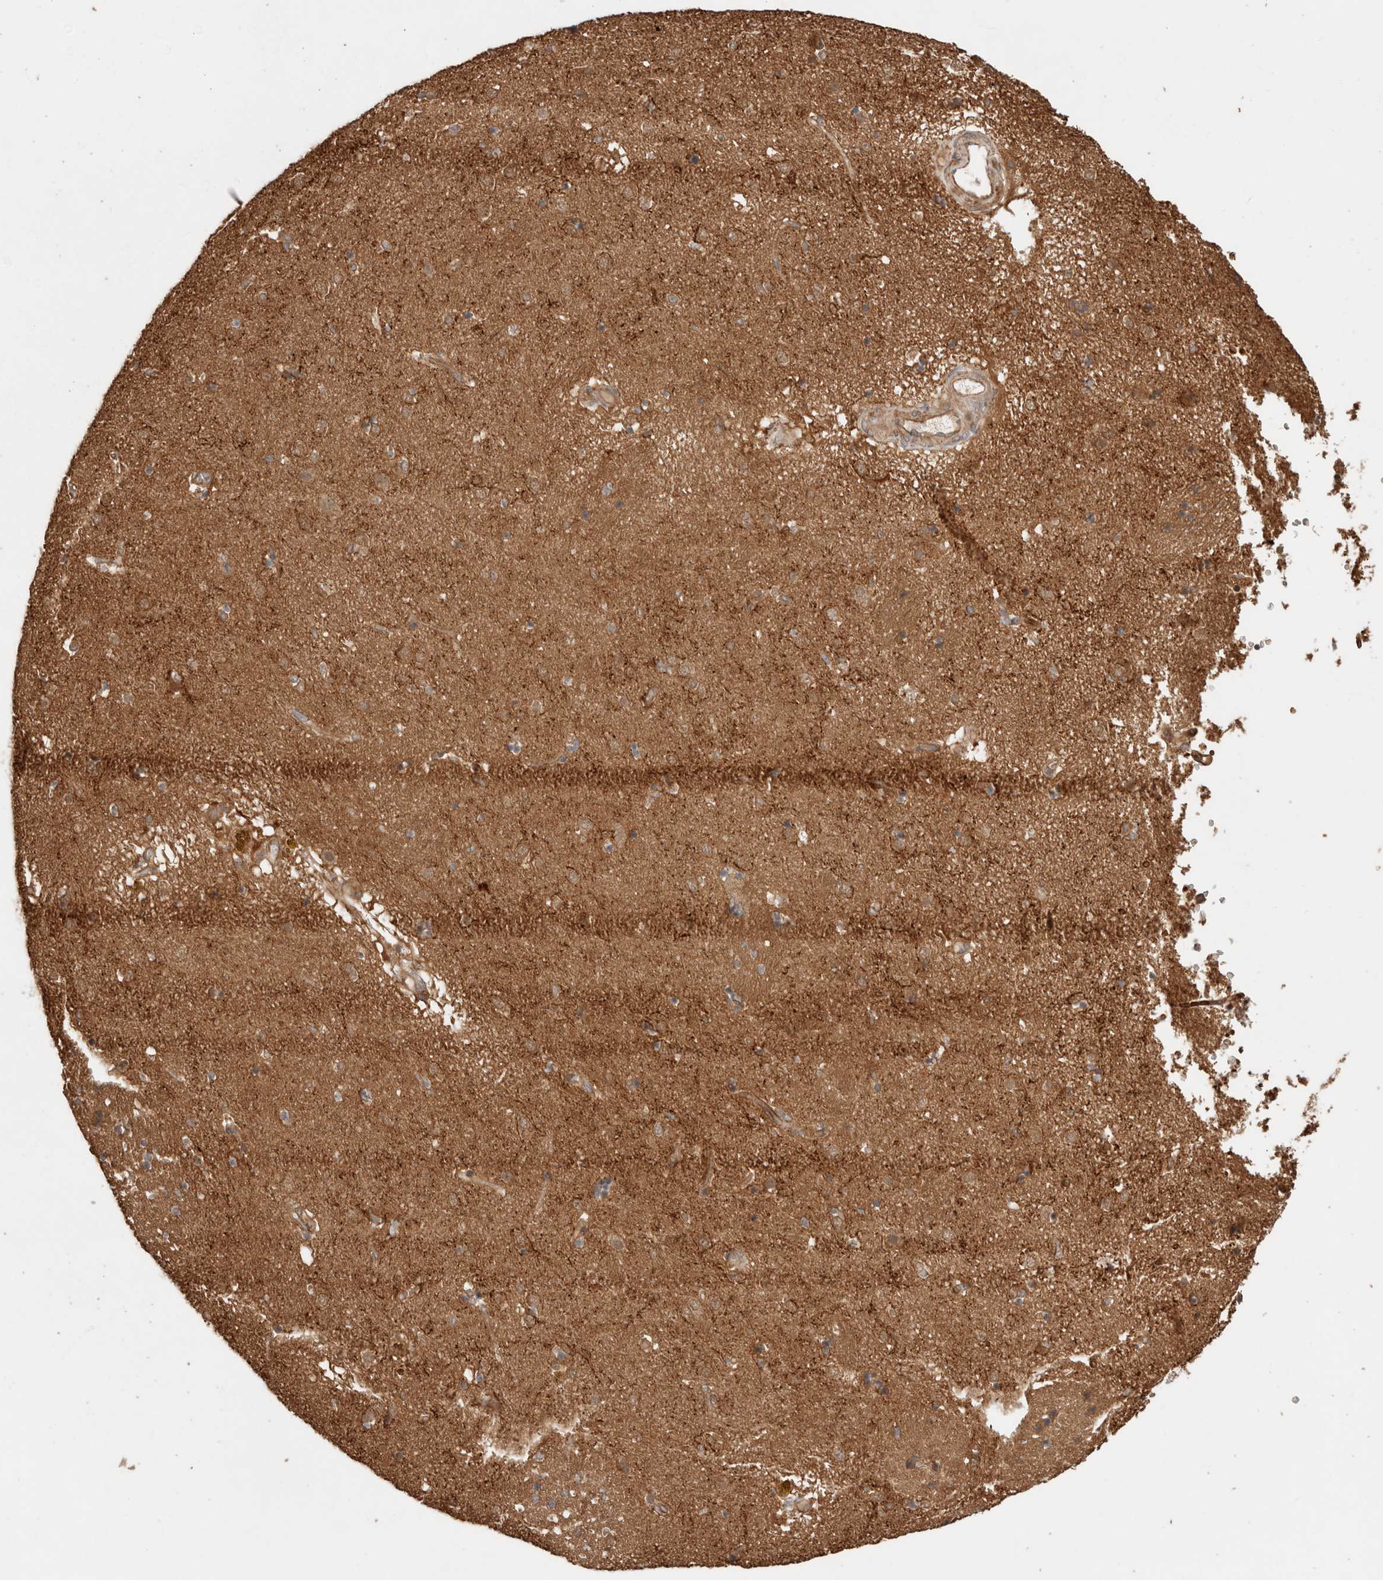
{"staining": {"intensity": "moderate", "quantity": ">75%", "location": "cytoplasmic/membranous"}, "tissue": "caudate", "cell_type": "Glial cells", "image_type": "normal", "snomed": [{"axis": "morphology", "description": "Normal tissue, NOS"}, {"axis": "topography", "description": "Lateral ventricle wall"}], "caption": "The image shows staining of benign caudate, revealing moderate cytoplasmic/membranous protein staining (brown color) within glial cells.", "gene": "OTUD6B", "patient": {"sex": "male", "age": 70}}